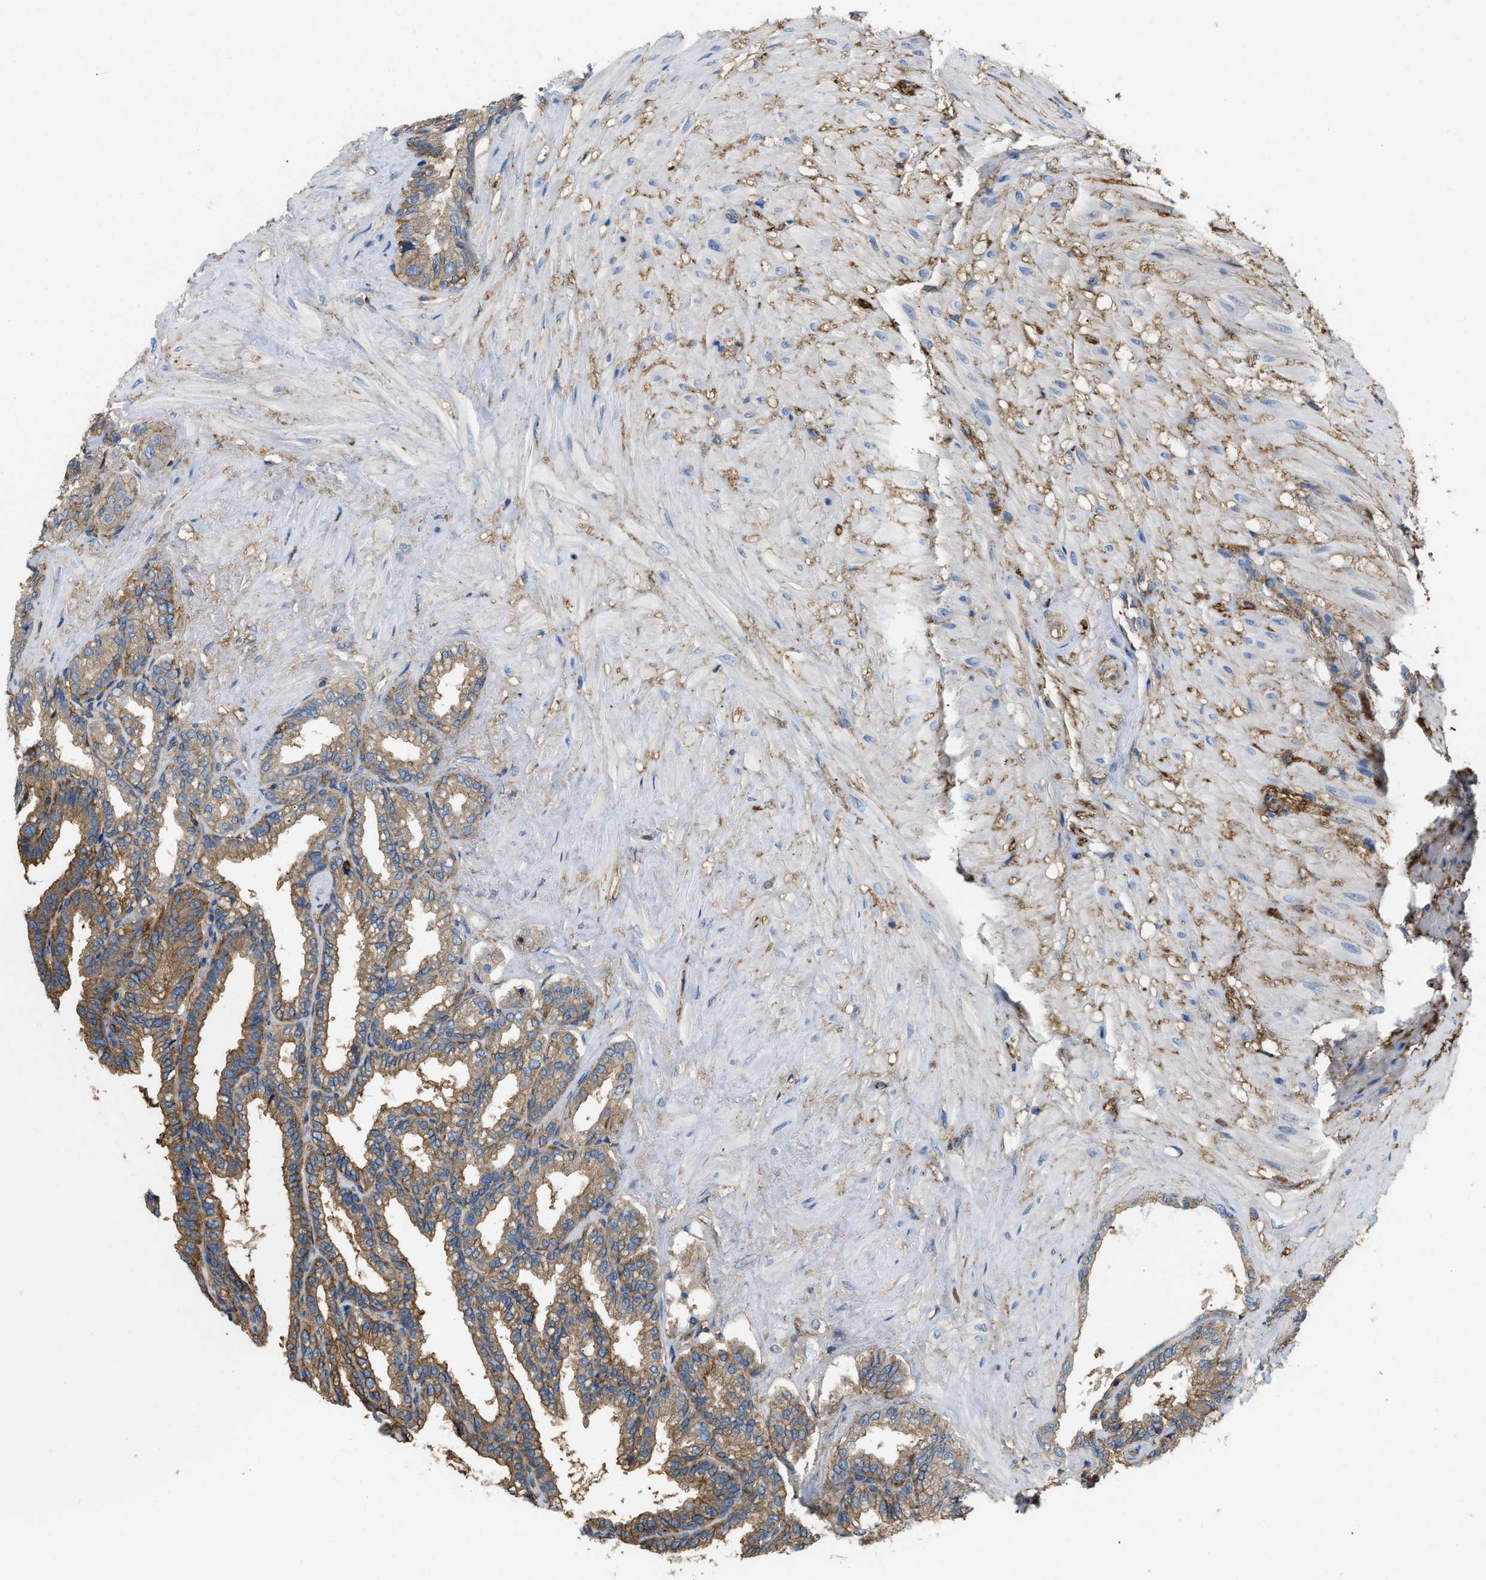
{"staining": {"intensity": "strong", "quantity": "25%-75%", "location": "cytoplasmic/membranous"}, "tissue": "seminal vesicle", "cell_type": "Glandular cells", "image_type": "normal", "snomed": [{"axis": "morphology", "description": "Normal tissue, NOS"}, {"axis": "topography", "description": "Seminal veicle"}], "caption": "The histopathology image exhibits immunohistochemical staining of normal seminal vesicle. There is strong cytoplasmic/membranous expression is seen in about 25%-75% of glandular cells. (Stains: DAB (3,3'-diaminobenzidine) in brown, nuclei in blue, Microscopy: brightfield microscopy at high magnification).", "gene": "GNB4", "patient": {"sex": "male", "age": 46}}